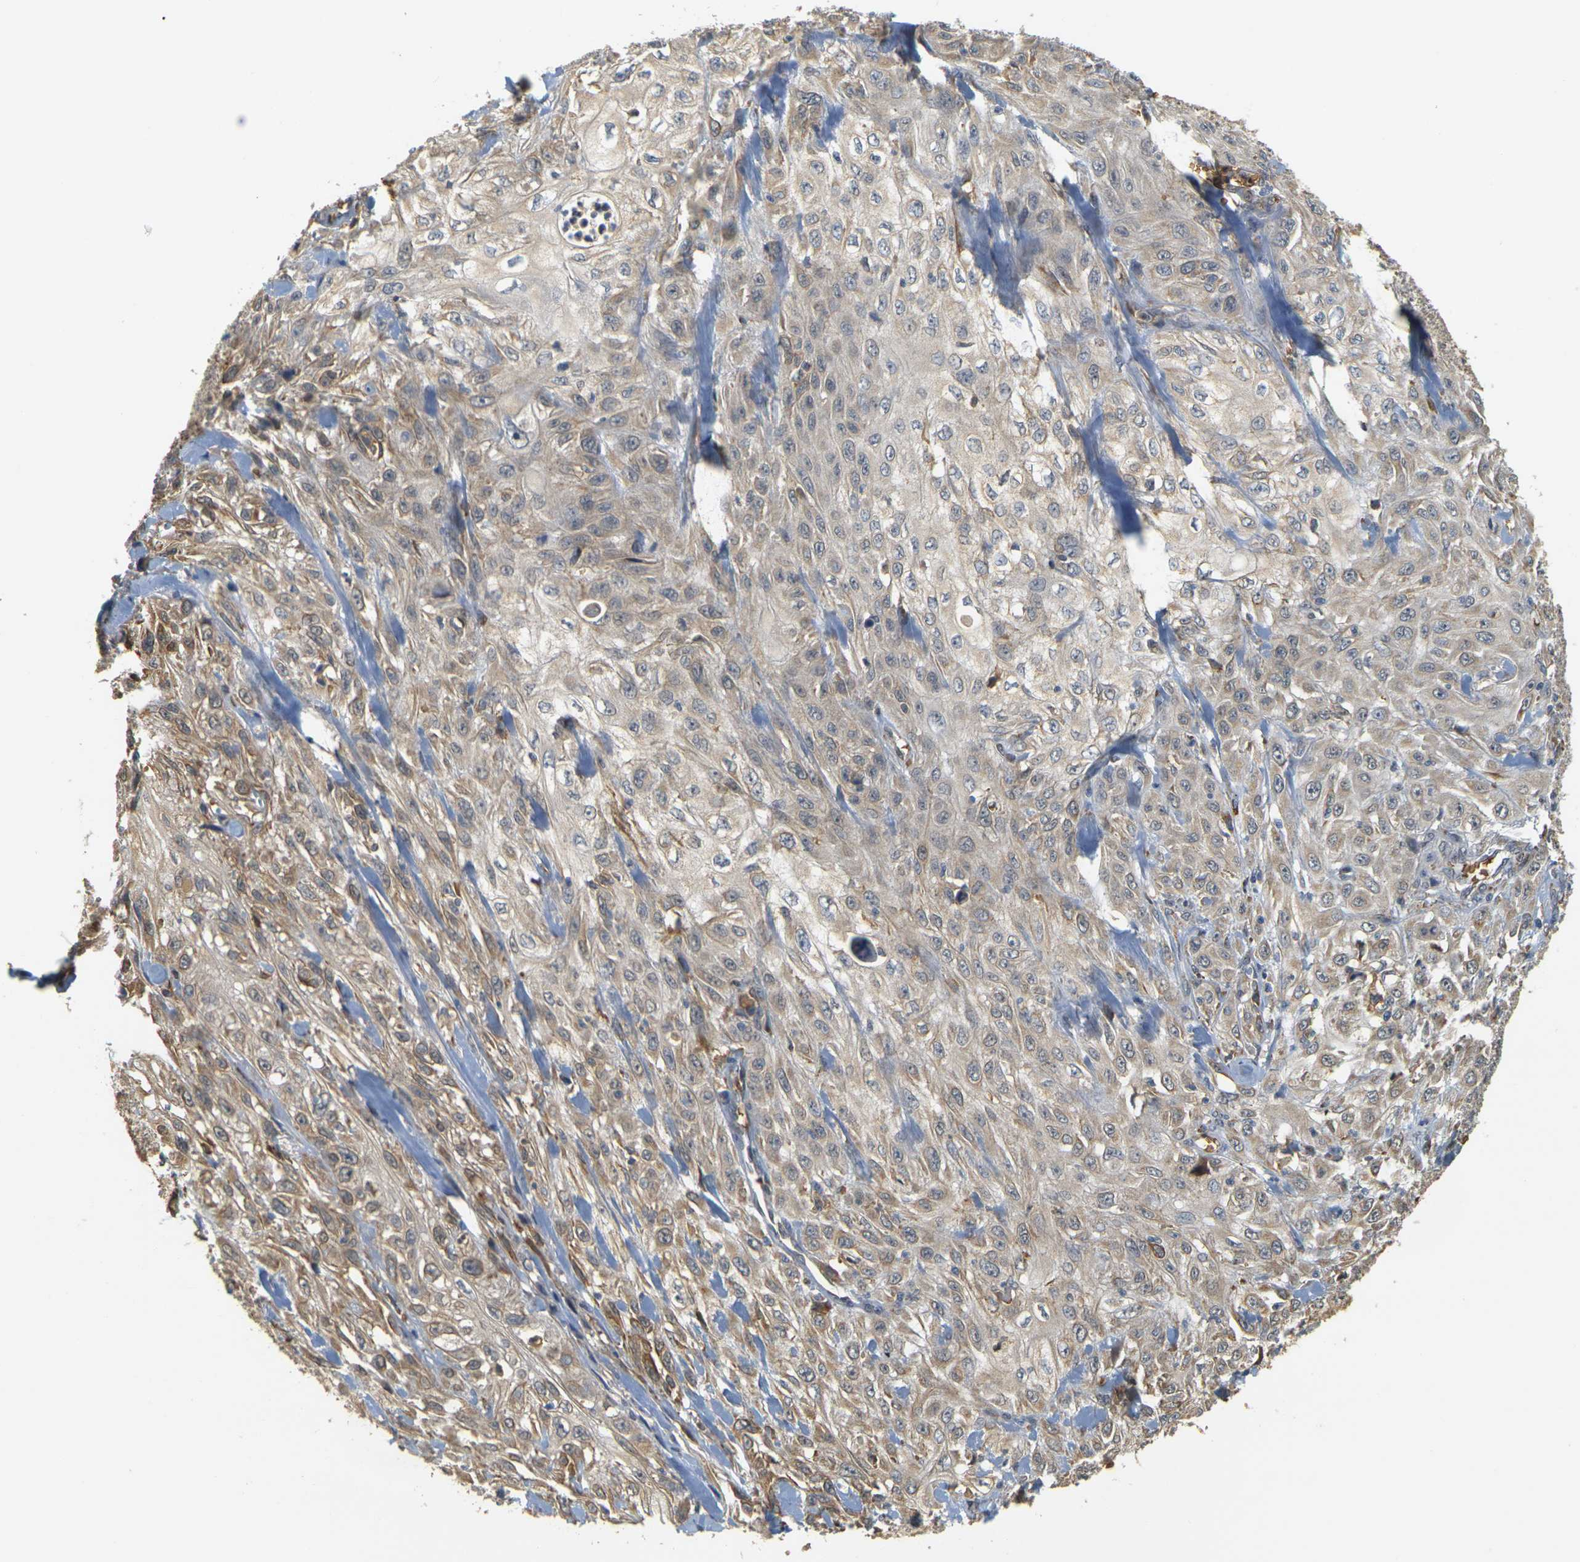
{"staining": {"intensity": "weak", "quantity": "25%-75%", "location": "cytoplasmic/membranous"}, "tissue": "skin cancer", "cell_type": "Tumor cells", "image_type": "cancer", "snomed": [{"axis": "morphology", "description": "Squamous cell carcinoma, NOS"}, {"axis": "morphology", "description": "Squamous cell carcinoma, metastatic, NOS"}, {"axis": "topography", "description": "Skin"}, {"axis": "topography", "description": "Lymph node"}], "caption": "This is a micrograph of immunohistochemistry (IHC) staining of squamous cell carcinoma (skin), which shows weak positivity in the cytoplasmic/membranous of tumor cells.", "gene": "MEGF9", "patient": {"sex": "male", "age": 75}}